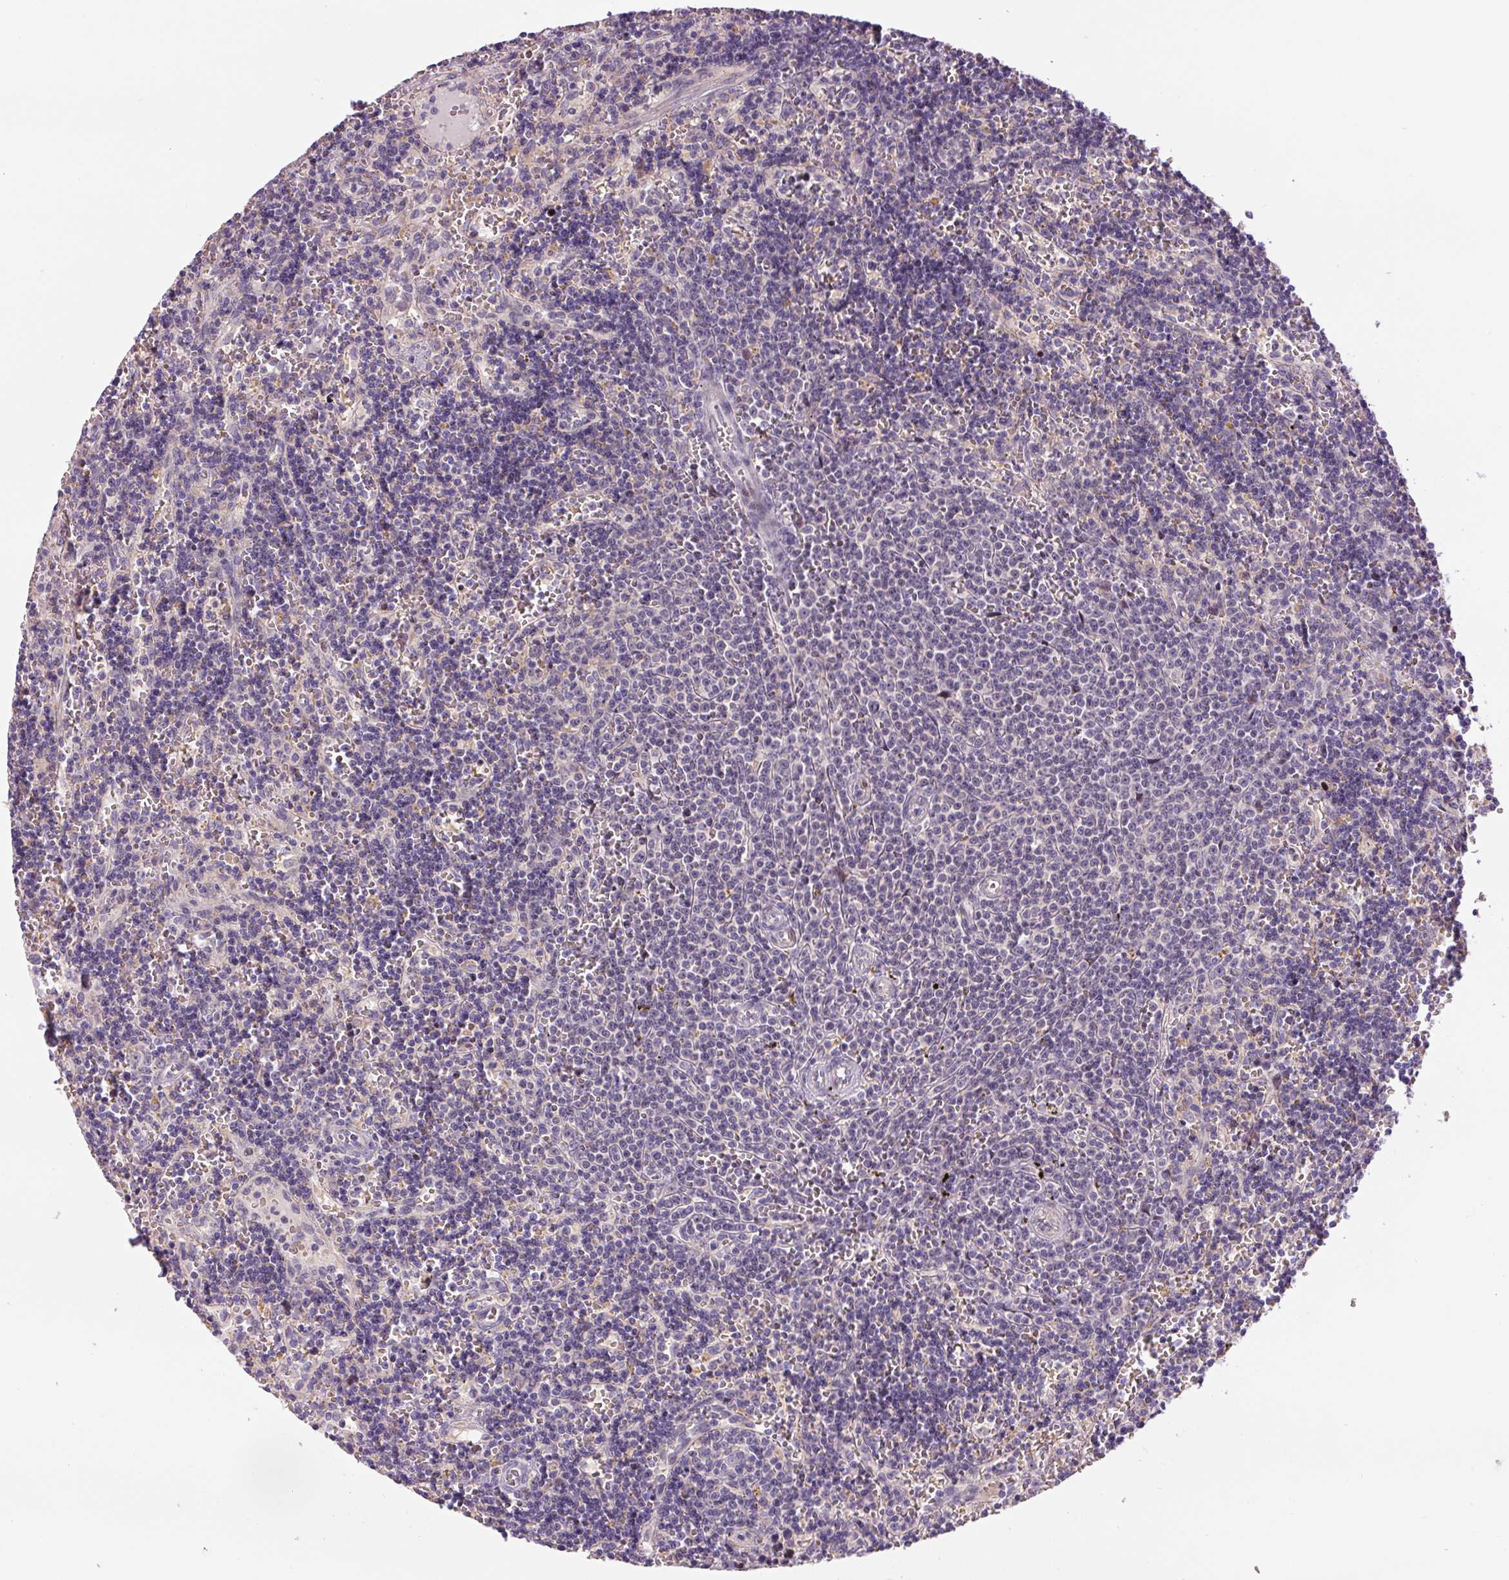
{"staining": {"intensity": "negative", "quantity": "none", "location": "none"}, "tissue": "lymphoma", "cell_type": "Tumor cells", "image_type": "cancer", "snomed": [{"axis": "morphology", "description": "Malignant lymphoma, non-Hodgkin's type, Low grade"}, {"axis": "topography", "description": "Spleen"}], "caption": "An immunohistochemistry (IHC) micrograph of lymphoma is shown. There is no staining in tumor cells of lymphoma. Nuclei are stained in blue.", "gene": "YIF1B", "patient": {"sex": "male", "age": 60}}